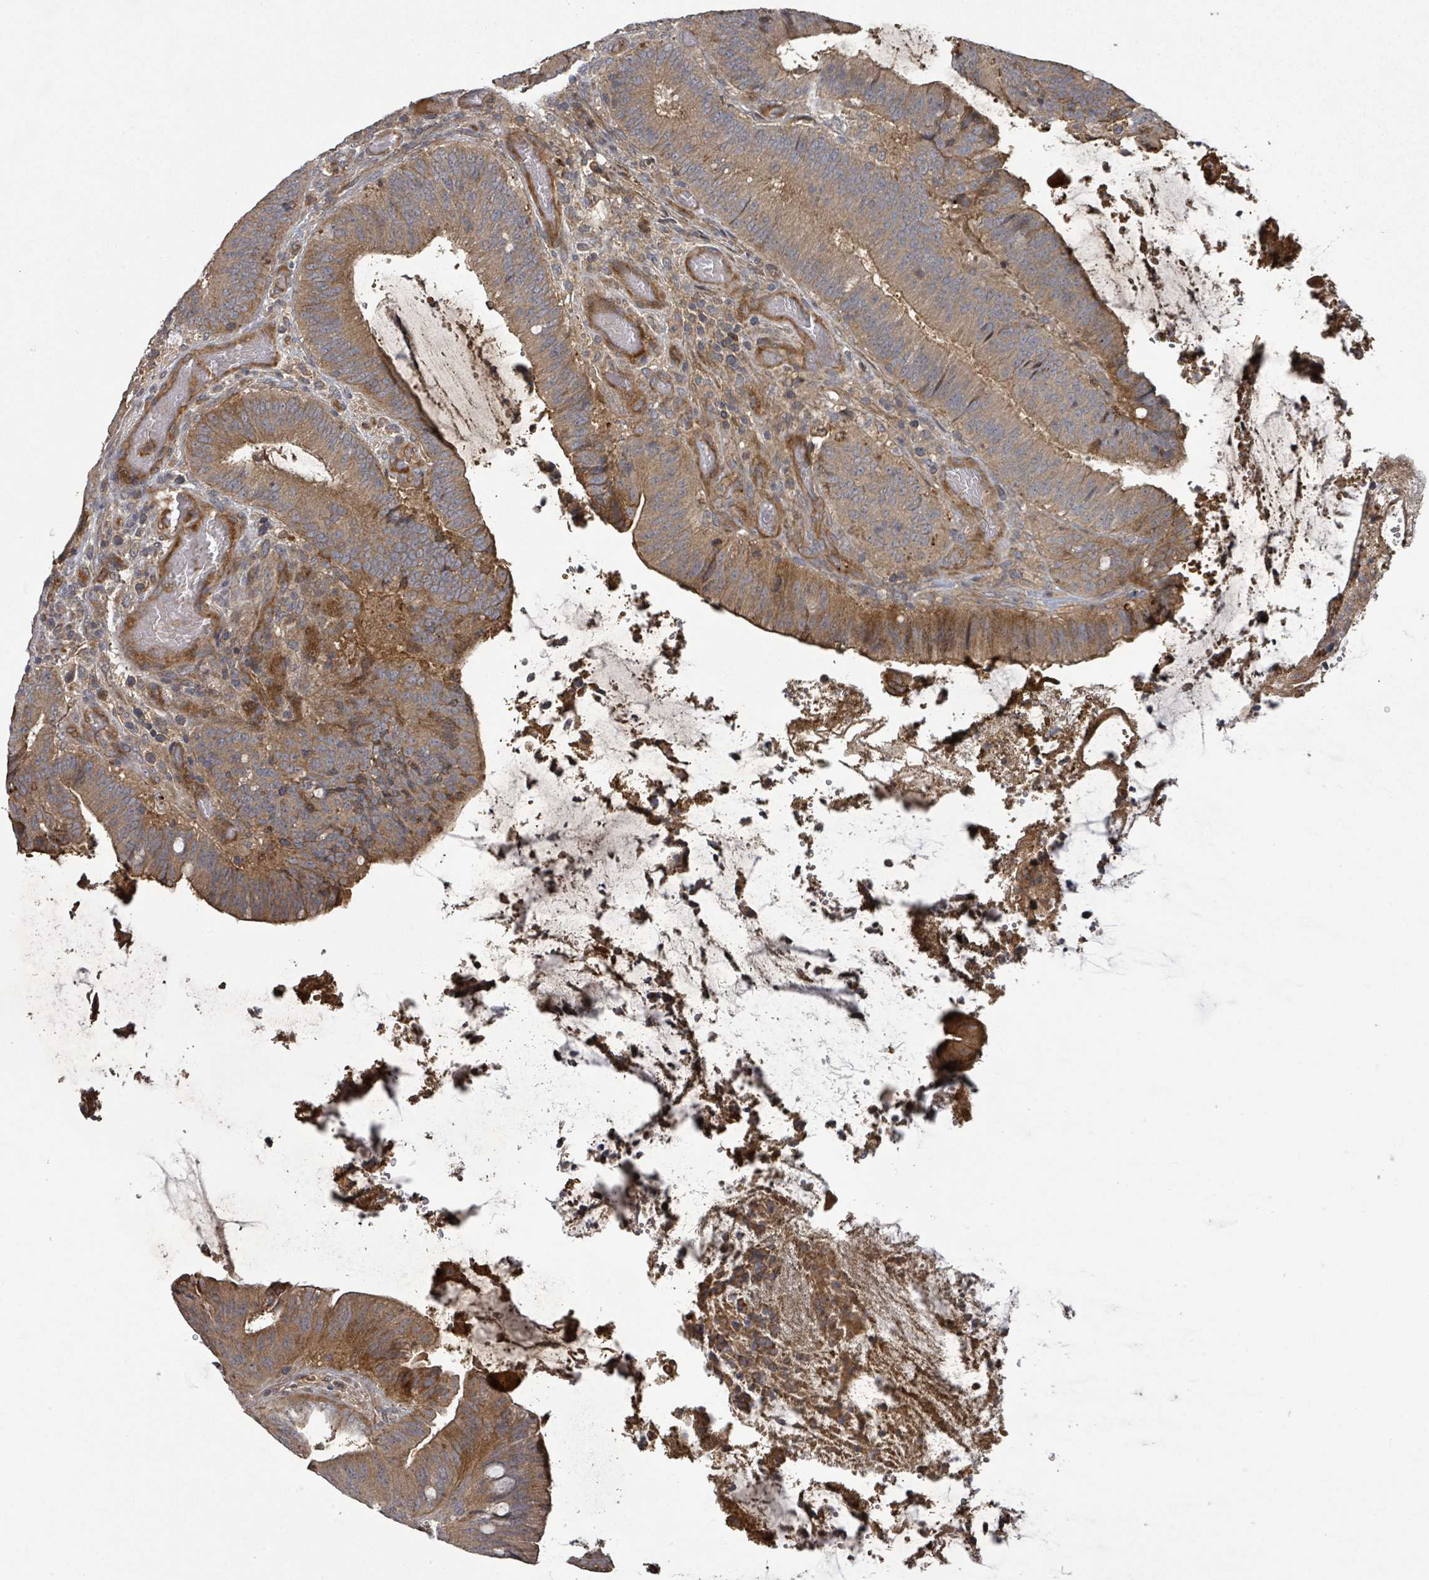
{"staining": {"intensity": "moderate", "quantity": ">75%", "location": "cytoplasmic/membranous"}, "tissue": "colorectal cancer", "cell_type": "Tumor cells", "image_type": "cancer", "snomed": [{"axis": "morphology", "description": "Adenocarcinoma, NOS"}, {"axis": "topography", "description": "Colon"}], "caption": "Protein expression by IHC exhibits moderate cytoplasmic/membranous expression in approximately >75% of tumor cells in adenocarcinoma (colorectal). (DAB IHC with brightfield microscopy, high magnification).", "gene": "STARD4", "patient": {"sex": "female", "age": 43}}